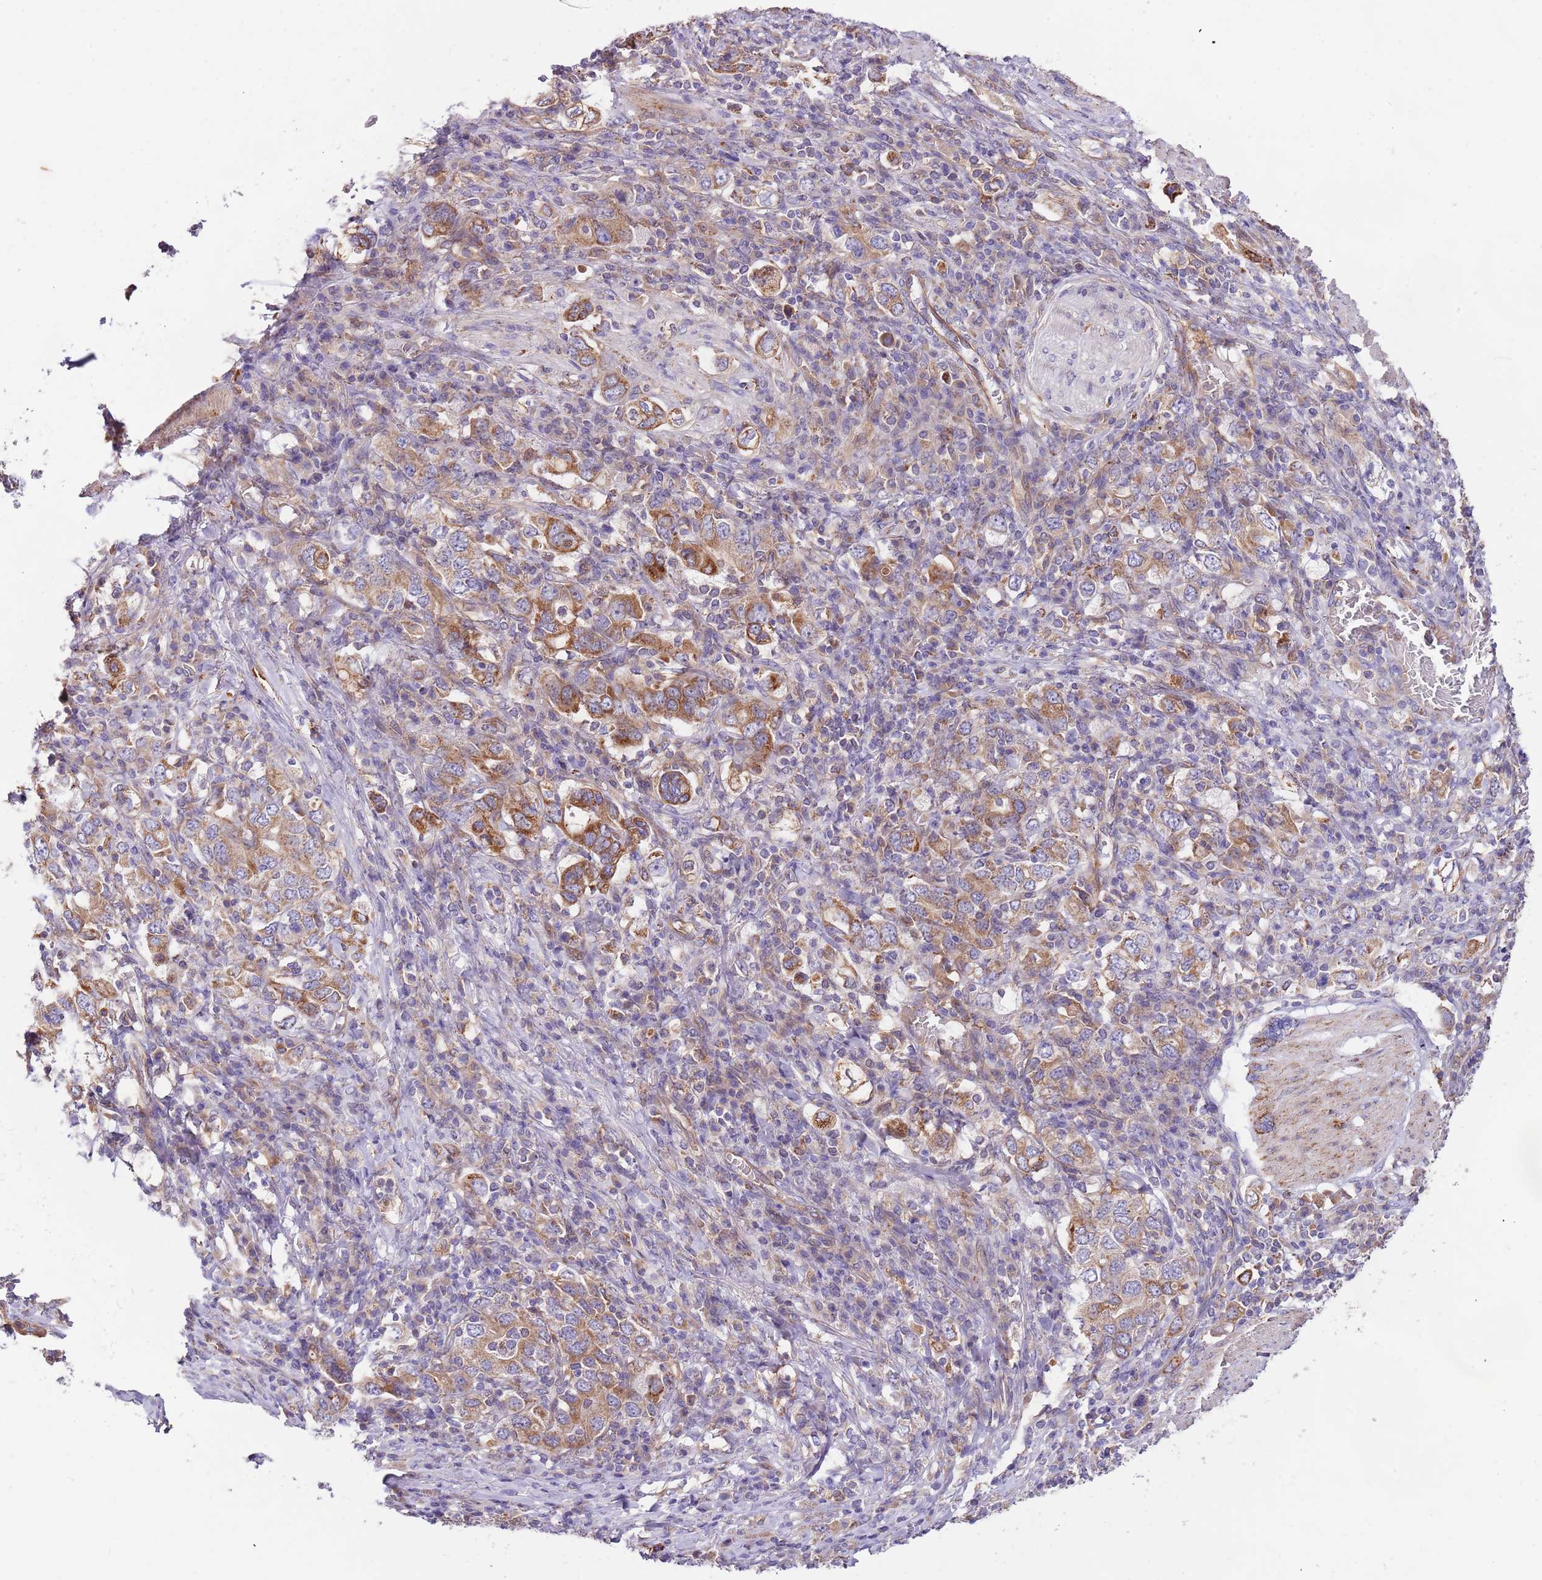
{"staining": {"intensity": "moderate", "quantity": ">75%", "location": "cytoplasmic/membranous"}, "tissue": "stomach cancer", "cell_type": "Tumor cells", "image_type": "cancer", "snomed": [{"axis": "morphology", "description": "Adenocarcinoma, NOS"}, {"axis": "topography", "description": "Stomach, upper"}, {"axis": "topography", "description": "Stomach"}], "caption": "An image of human stomach cancer stained for a protein exhibits moderate cytoplasmic/membranous brown staining in tumor cells.", "gene": "DOCK6", "patient": {"sex": "male", "age": 62}}